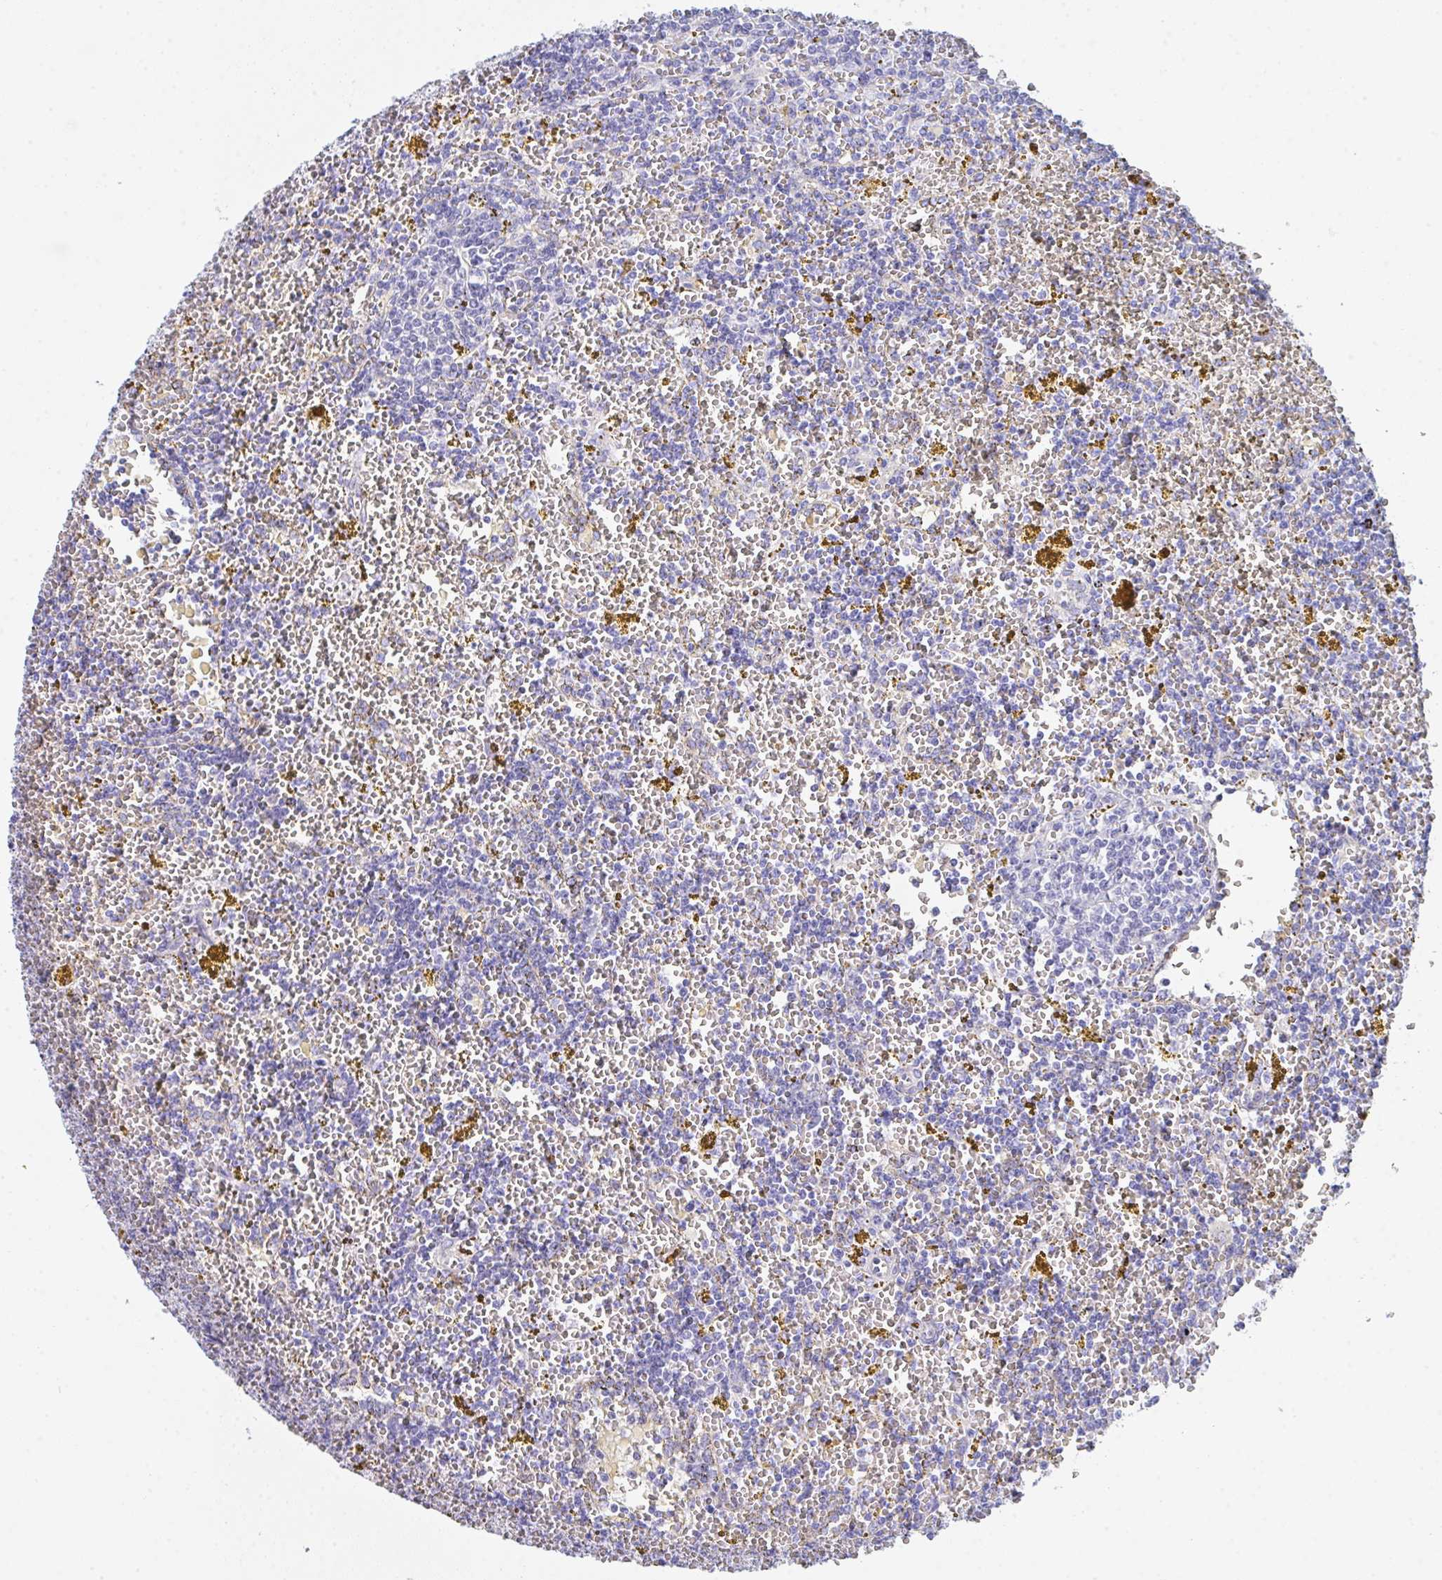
{"staining": {"intensity": "negative", "quantity": "none", "location": "none"}, "tissue": "lymphoma", "cell_type": "Tumor cells", "image_type": "cancer", "snomed": [{"axis": "morphology", "description": "Malignant lymphoma, non-Hodgkin's type, Low grade"}, {"axis": "topography", "description": "Spleen"}, {"axis": "topography", "description": "Lymph node"}], "caption": "Protein analysis of lymphoma displays no significant staining in tumor cells. The staining was performed using DAB (3,3'-diaminobenzidine) to visualize the protein expression in brown, while the nuclei were stained in blue with hematoxylin (Magnification: 20x).", "gene": "CEP170B", "patient": {"sex": "female", "age": 66}}